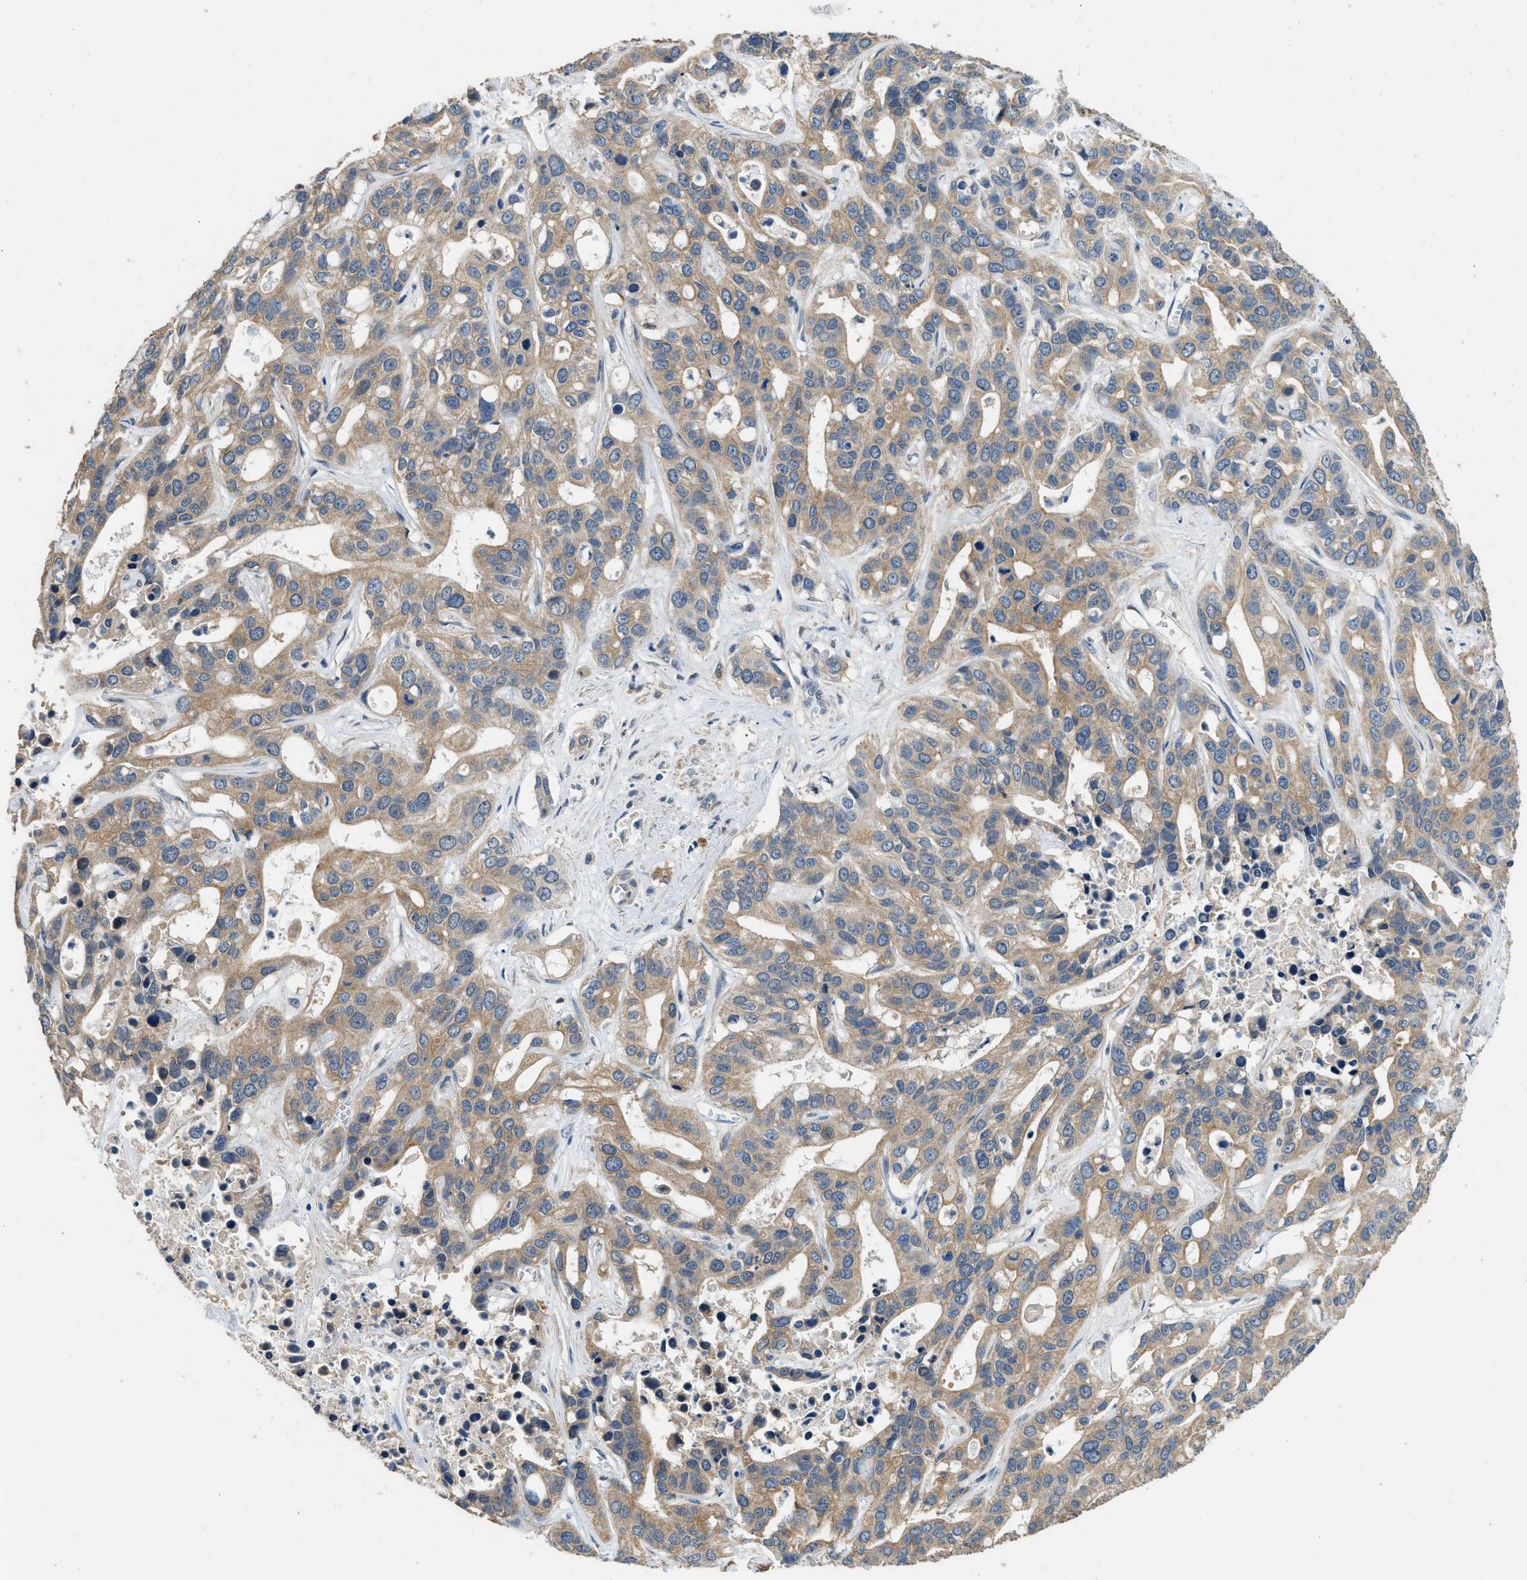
{"staining": {"intensity": "moderate", "quantity": ">75%", "location": "cytoplasmic/membranous"}, "tissue": "liver cancer", "cell_type": "Tumor cells", "image_type": "cancer", "snomed": [{"axis": "morphology", "description": "Cholangiocarcinoma"}, {"axis": "topography", "description": "Liver"}], "caption": "Protein staining of liver cancer (cholangiocarcinoma) tissue demonstrates moderate cytoplasmic/membranous positivity in approximately >75% of tumor cells.", "gene": "SSH2", "patient": {"sex": "female", "age": 65}}